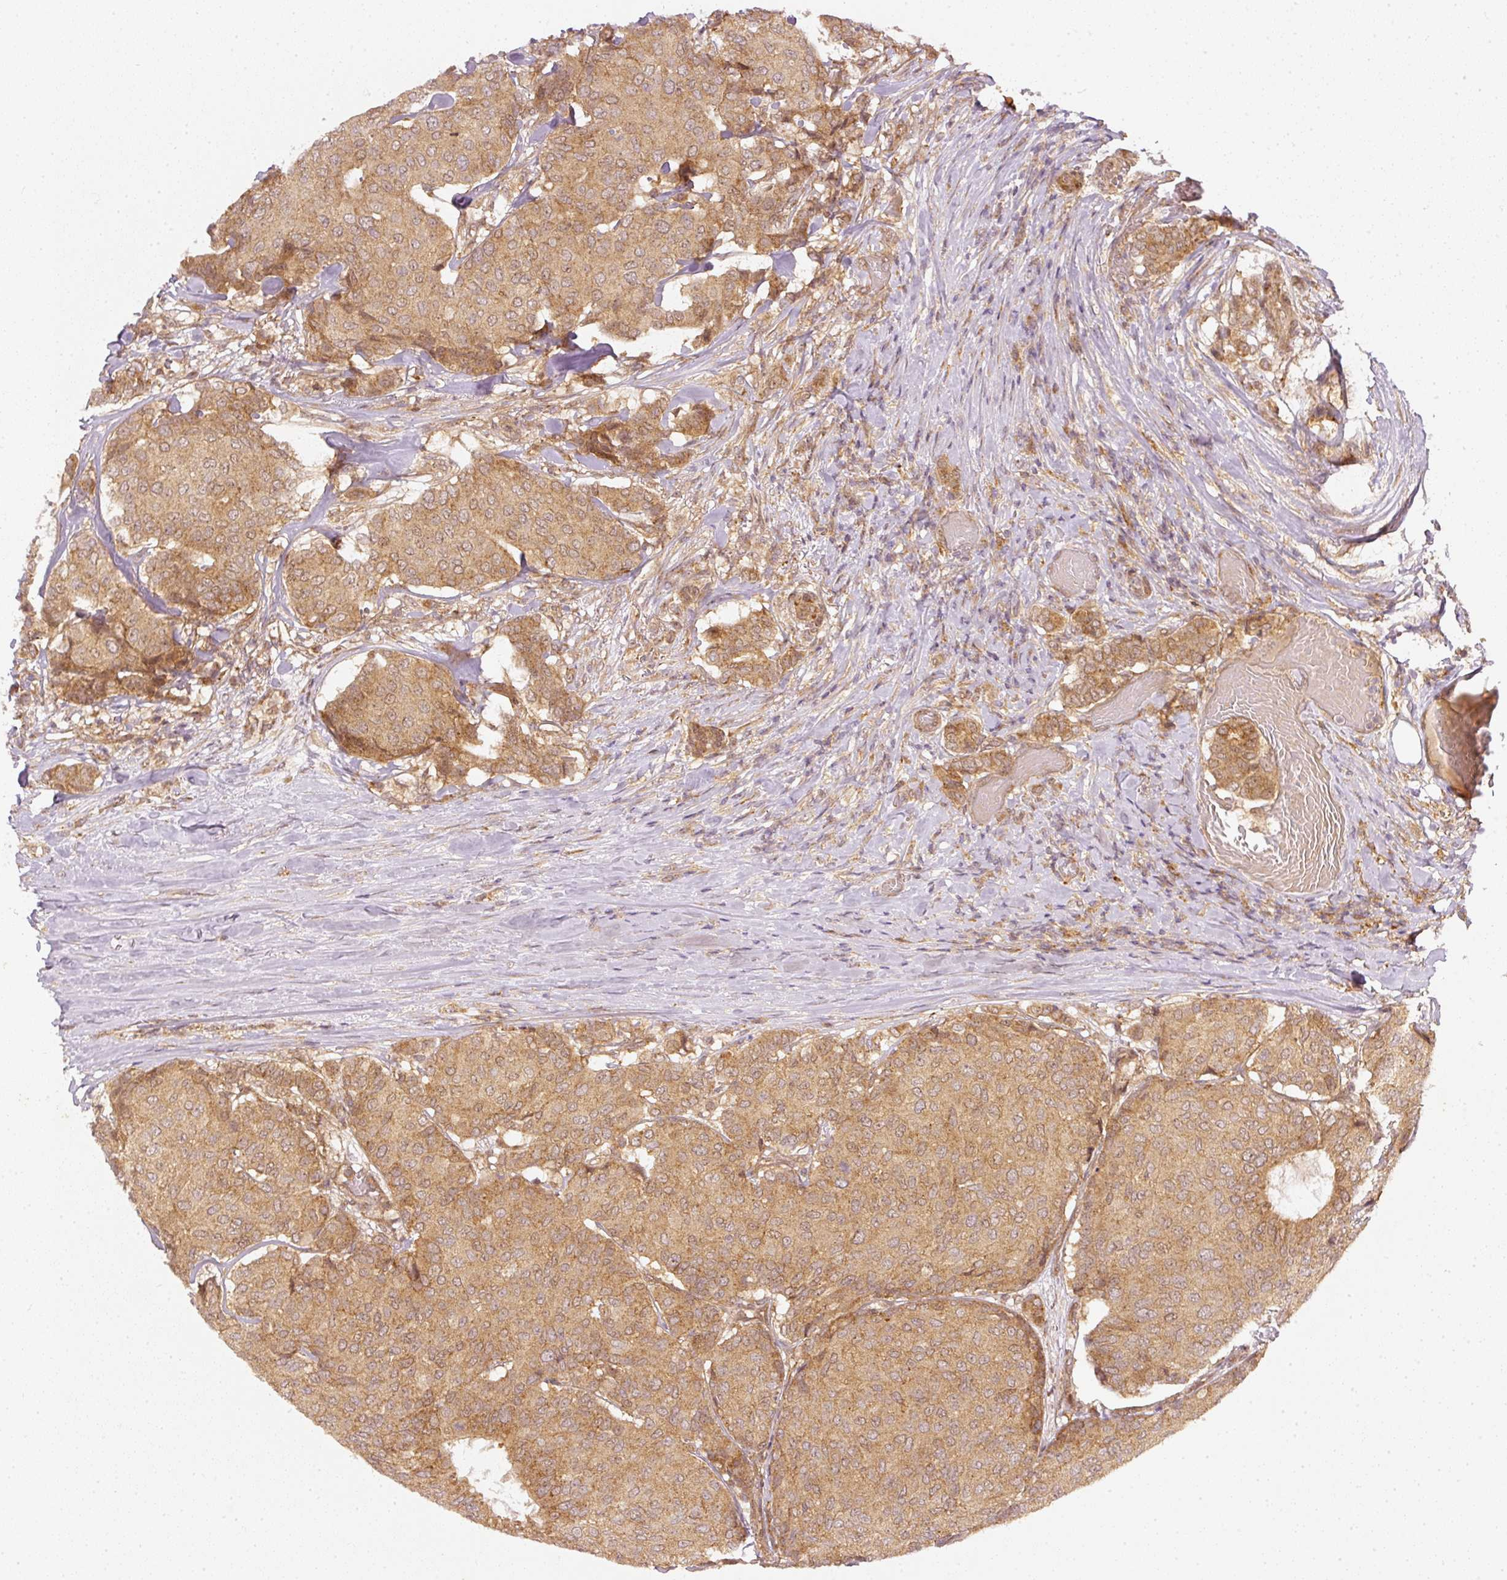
{"staining": {"intensity": "moderate", "quantity": ">75%", "location": "cytoplasmic/membranous"}, "tissue": "breast cancer", "cell_type": "Tumor cells", "image_type": "cancer", "snomed": [{"axis": "morphology", "description": "Duct carcinoma"}, {"axis": "topography", "description": "Breast"}], "caption": "An immunohistochemistry (IHC) micrograph of tumor tissue is shown. Protein staining in brown labels moderate cytoplasmic/membranous positivity in breast cancer within tumor cells.", "gene": "ZNF580", "patient": {"sex": "female", "age": 75}}